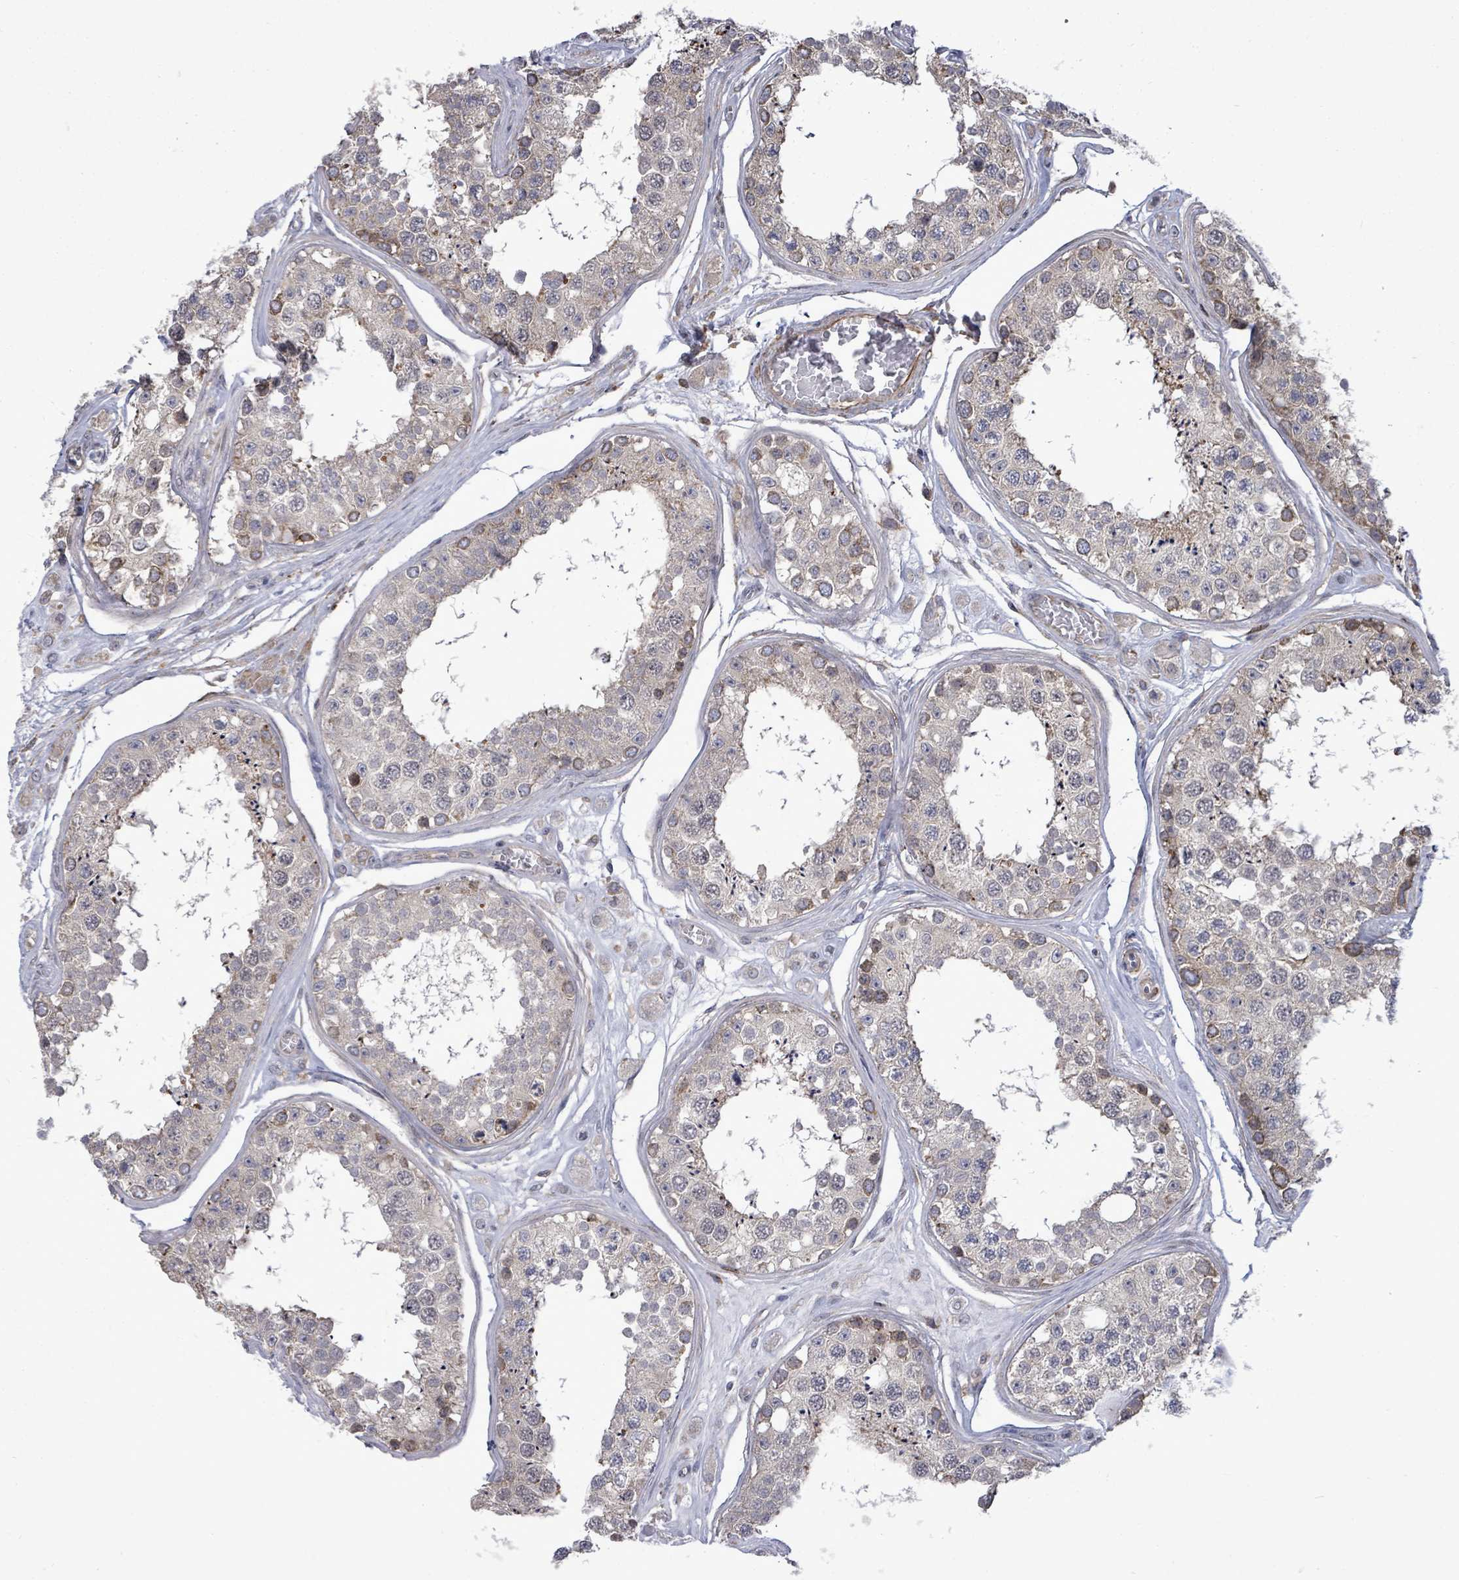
{"staining": {"intensity": "weak", "quantity": "25%-75%", "location": "nuclear"}, "tissue": "testis", "cell_type": "Cells in seminiferous ducts", "image_type": "normal", "snomed": [{"axis": "morphology", "description": "Normal tissue, NOS"}, {"axis": "topography", "description": "Testis"}], "caption": "Brown immunohistochemical staining in benign human testis shows weak nuclear positivity in approximately 25%-75% of cells in seminiferous ducts.", "gene": "PAPSS1", "patient": {"sex": "male", "age": 25}}